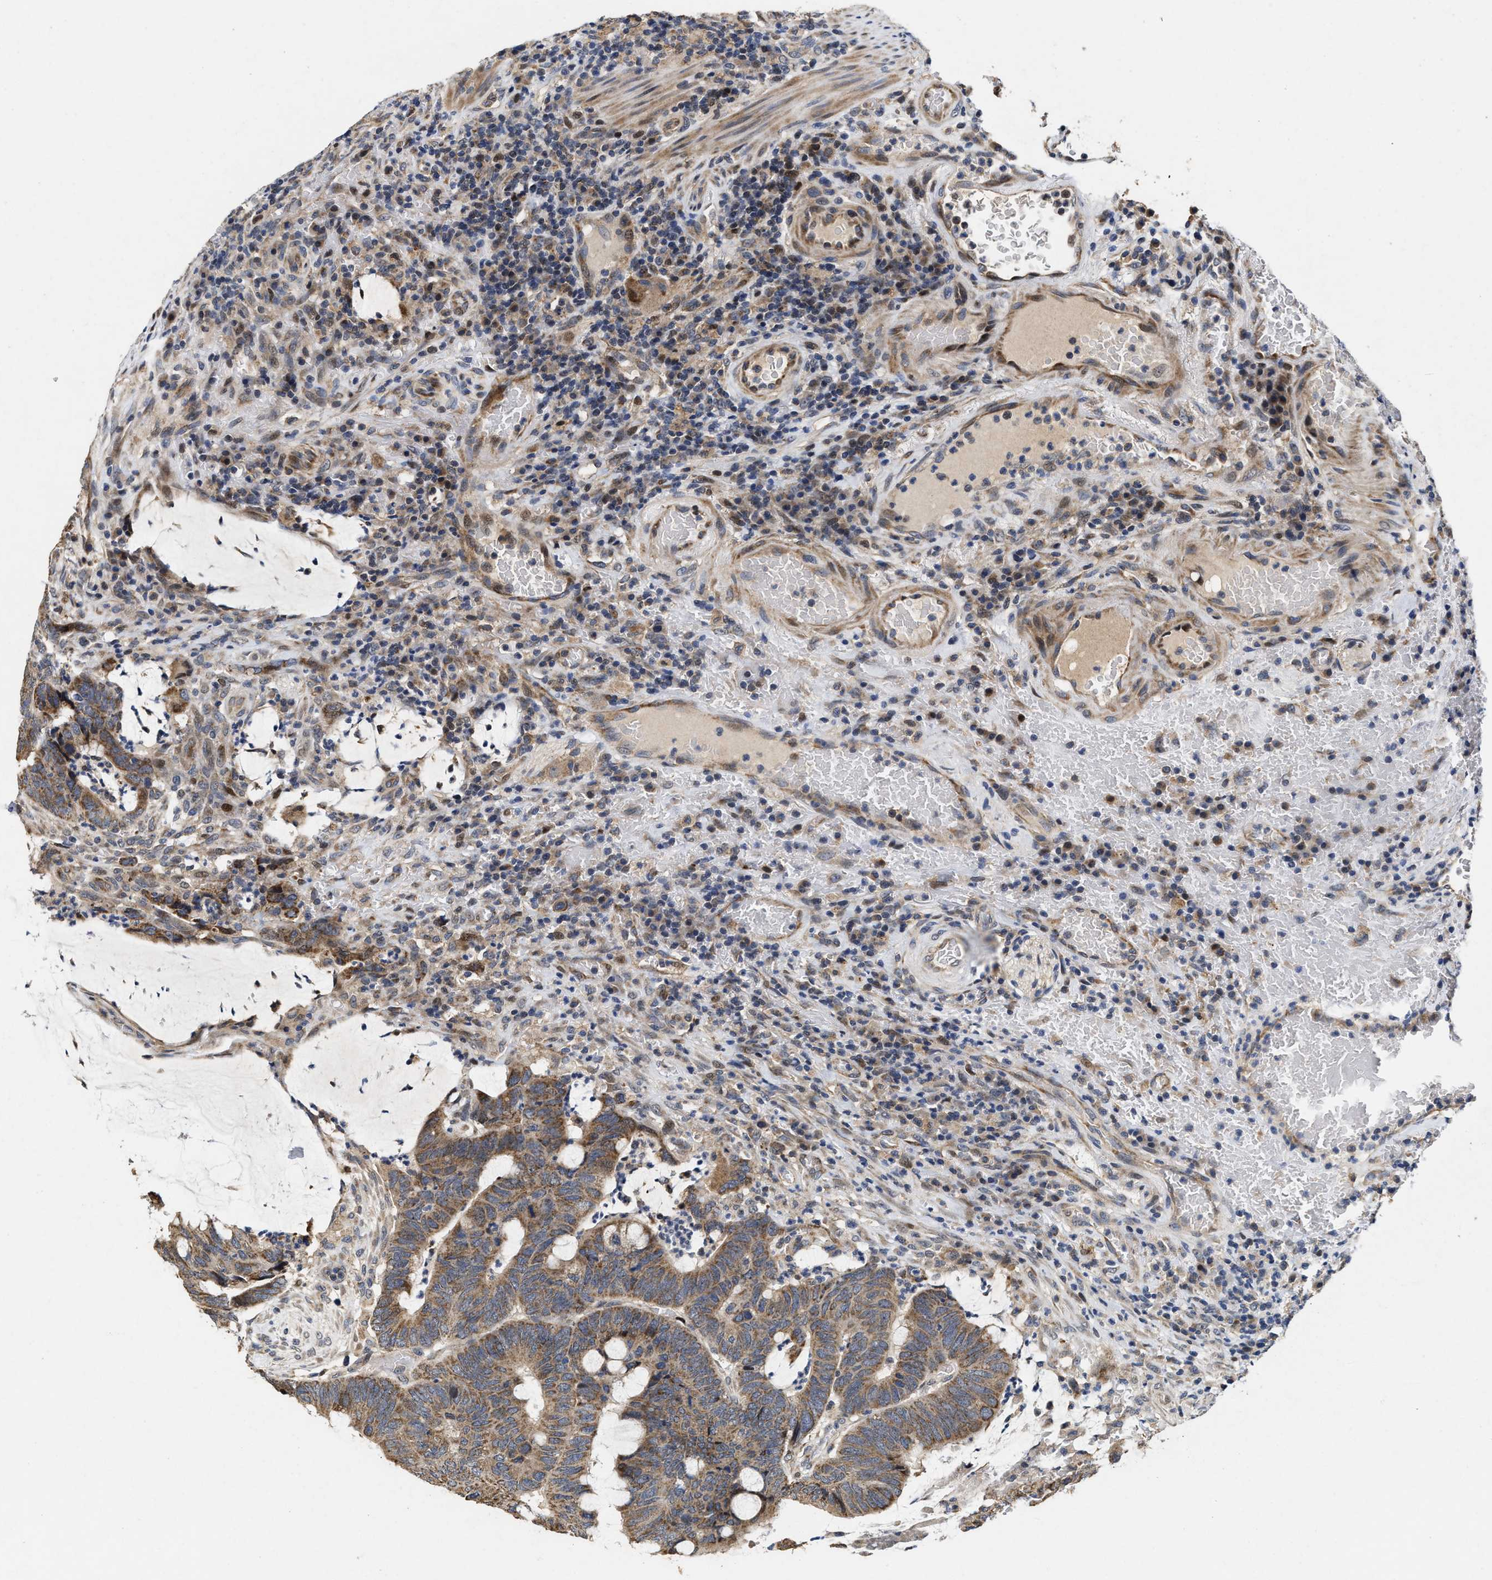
{"staining": {"intensity": "moderate", "quantity": ">75%", "location": "cytoplasmic/membranous"}, "tissue": "colorectal cancer", "cell_type": "Tumor cells", "image_type": "cancer", "snomed": [{"axis": "morphology", "description": "Normal tissue, NOS"}, {"axis": "morphology", "description": "Adenocarcinoma, NOS"}, {"axis": "topography", "description": "Rectum"}, {"axis": "topography", "description": "Peripheral nerve tissue"}], "caption": "Moderate cytoplasmic/membranous protein positivity is identified in approximately >75% of tumor cells in adenocarcinoma (colorectal).", "gene": "SCYL2", "patient": {"sex": "male", "age": 92}}